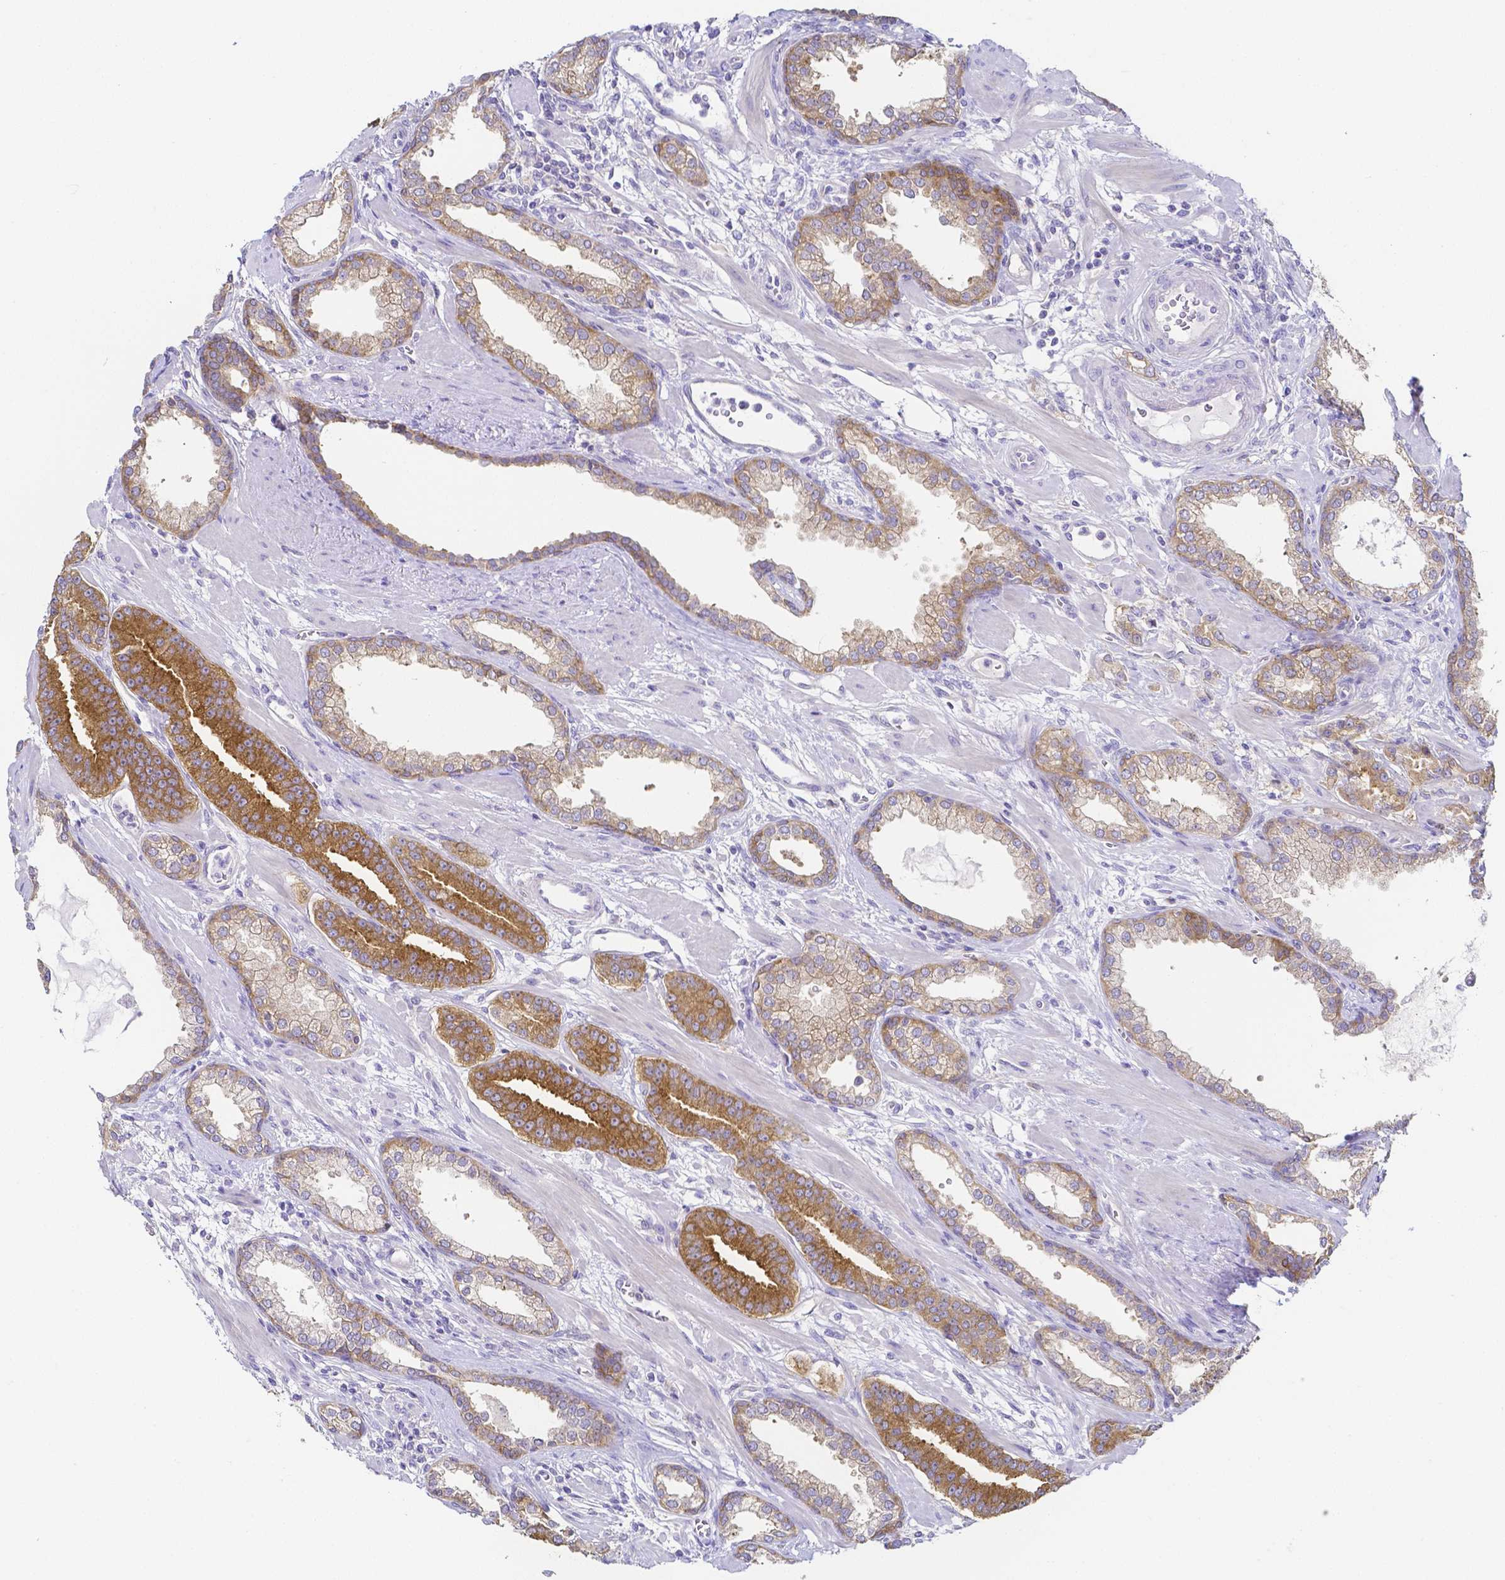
{"staining": {"intensity": "moderate", "quantity": "25%-75%", "location": "cytoplasmic/membranous"}, "tissue": "prostate cancer", "cell_type": "Tumor cells", "image_type": "cancer", "snomed": [{"axis": "morphology", "description": "Adenocarcinoma, High grade"}, {"axis": "topography", "description": "Prostate"}], "caption": "Brown immunohistochemical staining in prostate cancer displays moderate cytoplasmic/membranous staining in approximately 25%-75% of tumor cells. The protein is stained brown, and the nuclei are stained in blue (DAB (3,3'-diaminobenzidine) IHC with brightfield microscopy, high magnification).", "gene": "PKP3", "patient": {"sex": "male", "age": 60}}